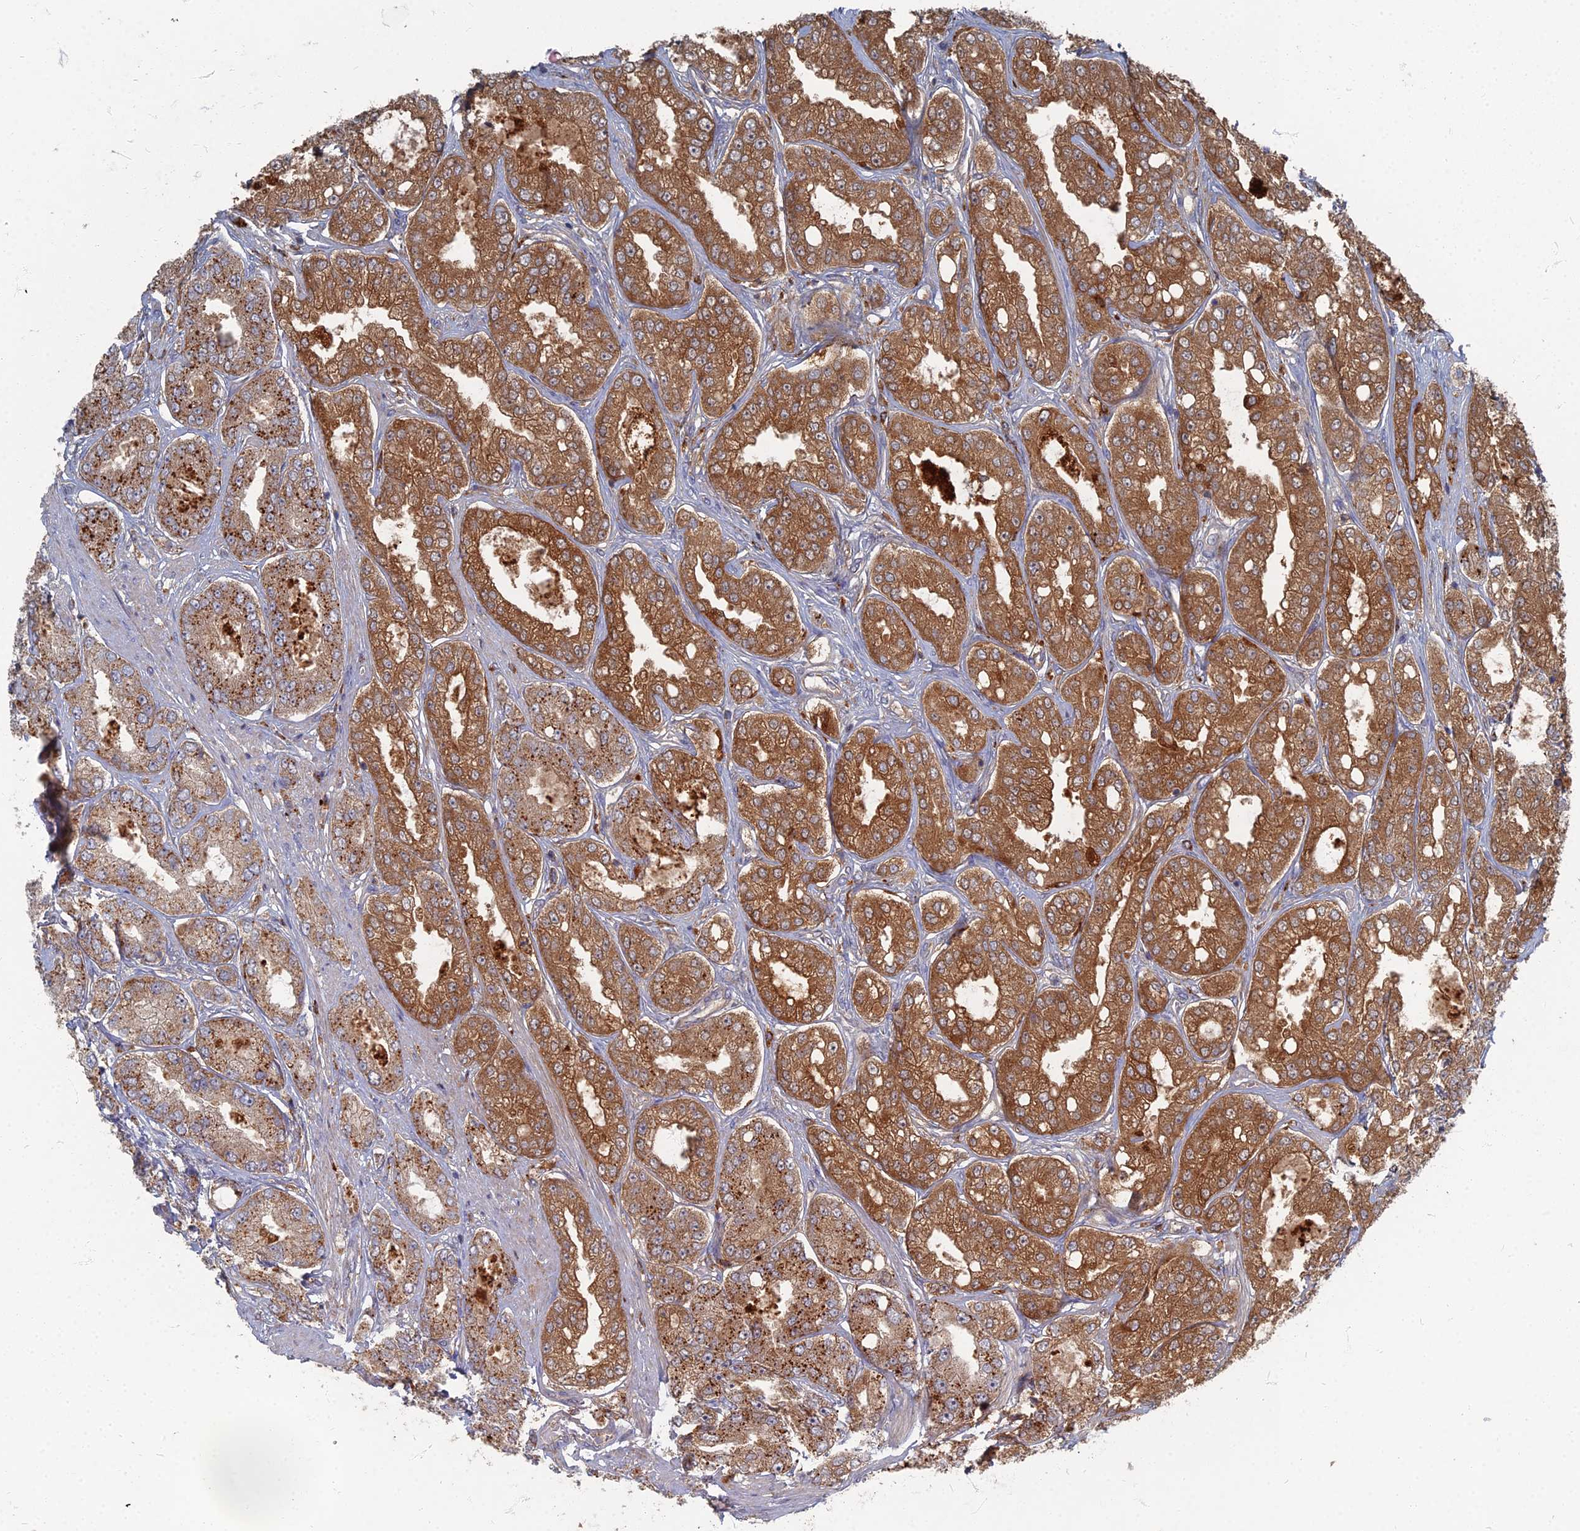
{"staining": {"intensity": "strong", "quantity": ">75%", "location": "cytoplasmic/membranous"}, "tissue": "prostate cancer", "cell_type": "Tumor cells", "image_type": "cancer", "snomed": [{"axis": "morphology", "description": "Adenocarcinoma, High grade"}, {"axis": "topography", "description": "Prostate"}], "caption": "High-power microscopy captured an immunohistochemistry (IHC) histopathology image of prostate adenocarcinoma (high-grade), revealing strong cytoplasmic/membranous positivity in approximately >75% of tumor cells.", "gene": "PPCDC", "patient": {"sex": "male", "age": 71}}